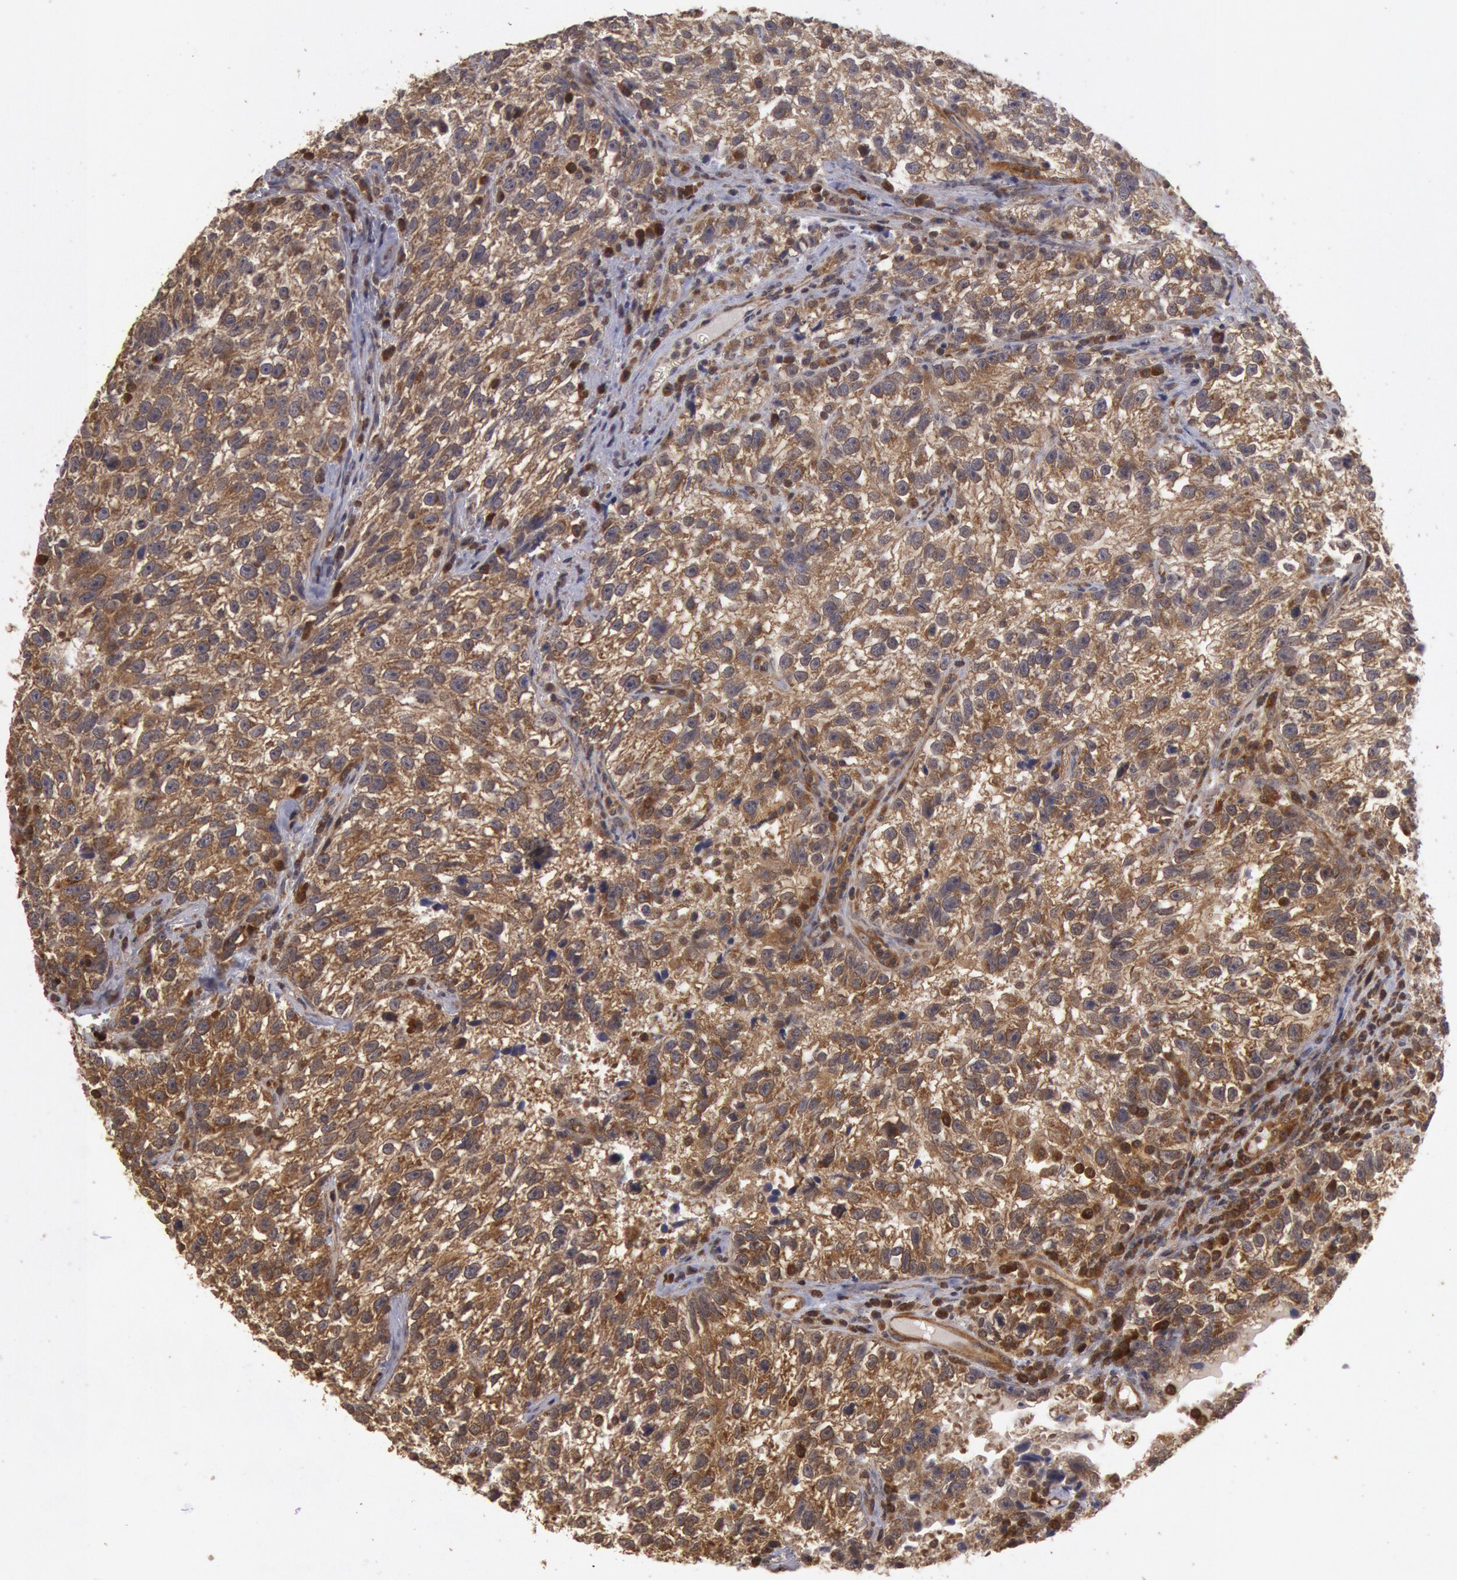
{"staining": {"intensity": "moderate", "quantity": ">75%", "location": "cytoplasmic/membranous"}, "tissue": "testis cancer", "cell_type": "Tumor cells", "image_type": "cancer", "snomed": [{"axis": "morphology", "description": "Seminoma, NOS"}, {"axis": "topography", "description": "Testis"}], "caption": "Brown immunohistochemical staining in testis cancer (seminoma) exhibits moderate cytoplasmic/membranous positivity in about >75% of tumor cells.", "gene": "USP14", "patient": {"sex": "male", "age": 38}}